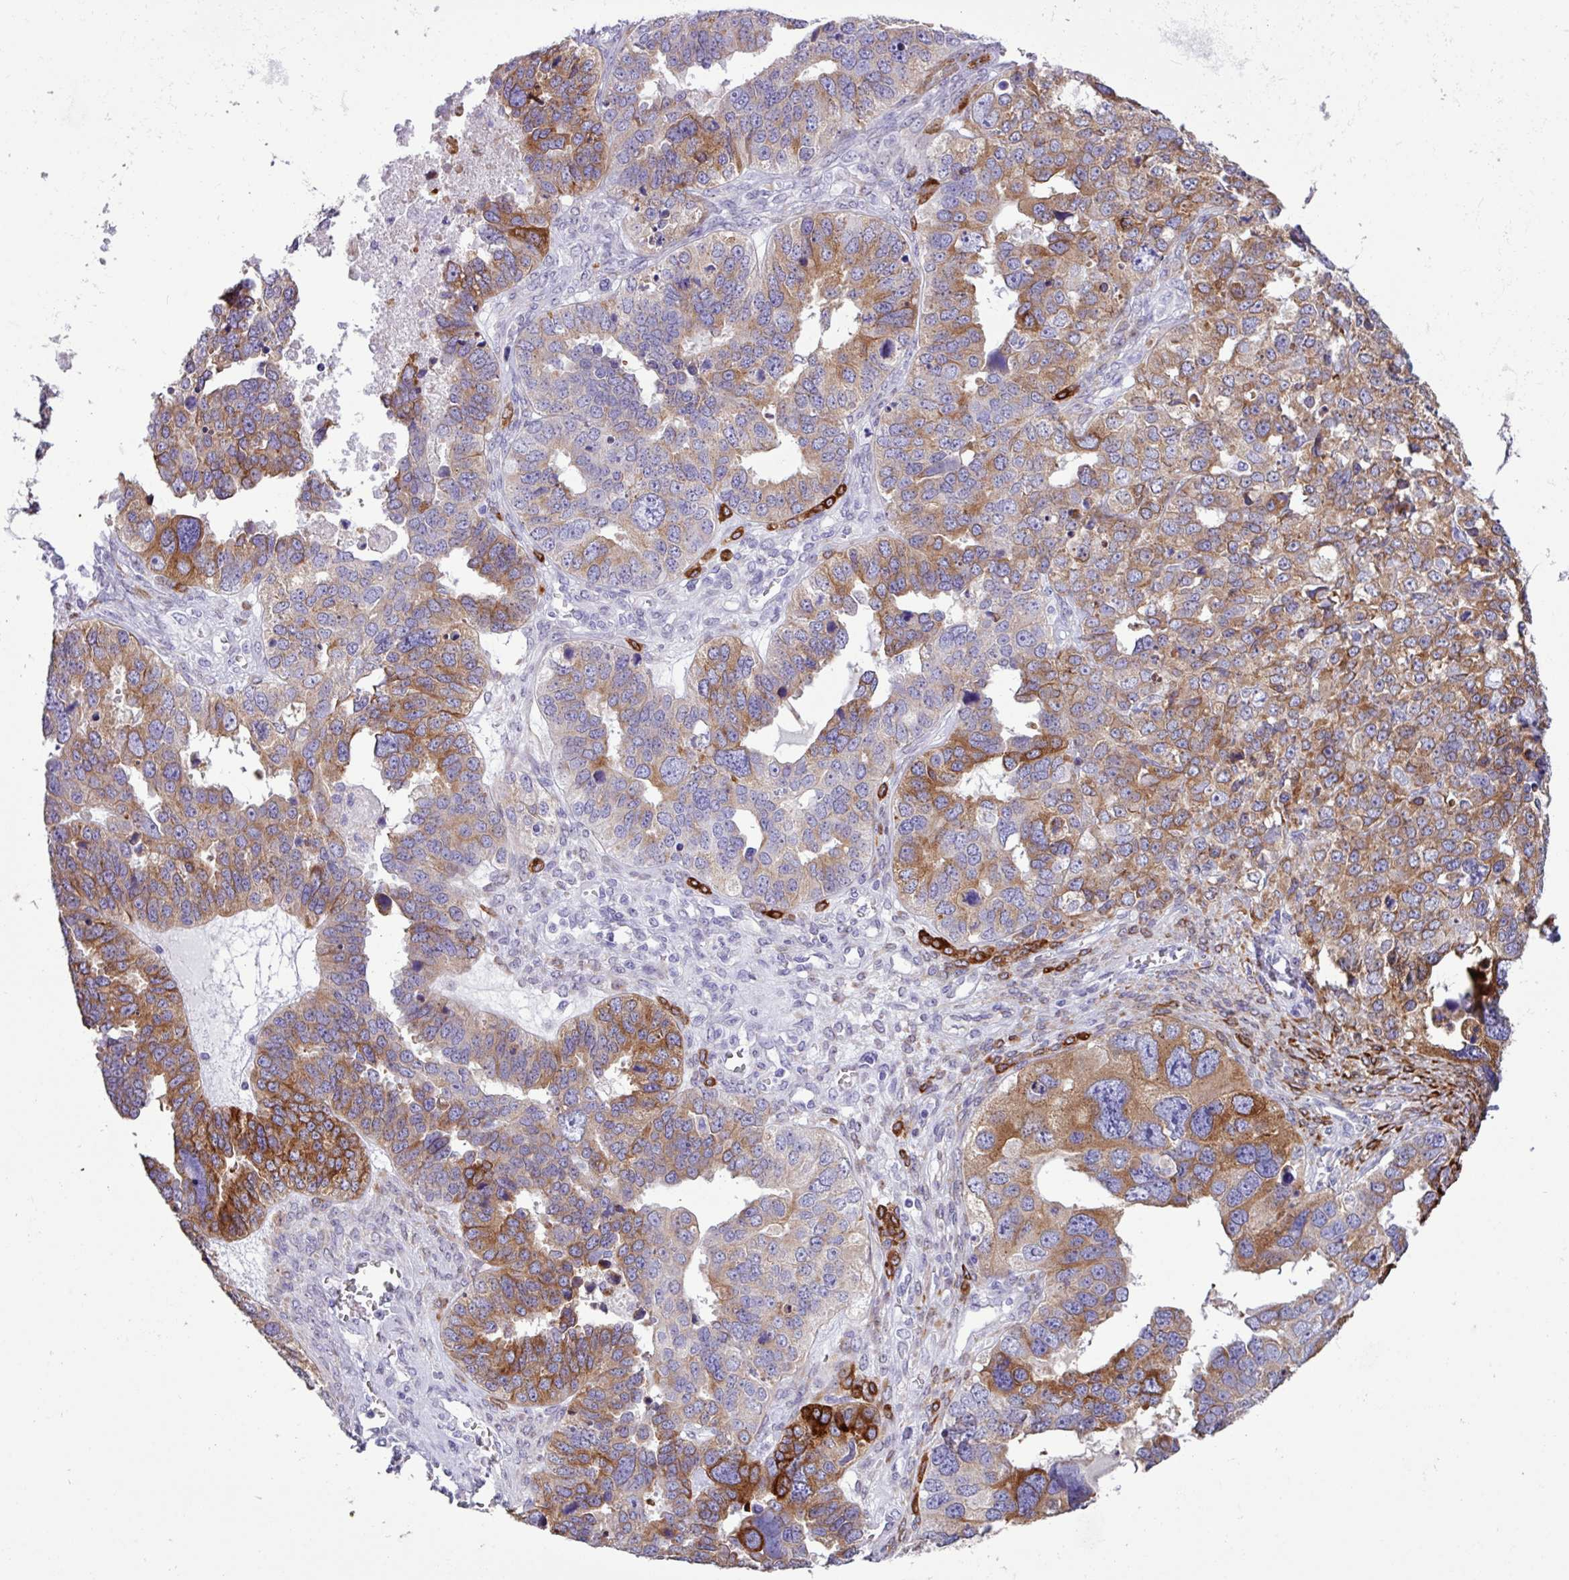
{"staining": {"intensity": "strong", "quantity": "25%-75%", "location": "cytoplasmic/membranous"}, "tissue": "ovarian cancer", "cell_type": "Tumor cells", "image_type": "cancer", "snomed": [{"axis": "morphology", "description": "Cystadenocarcinoma, serous, NOS"}, {"axis": "topography", "description": "Ovary"}], "caption": "This image exhibits immunohistochemistry staining of ovarian cancer, with high strong cytoplasmic/membranous staining in approximately 25%-75% of tumor cells.", "gene": "SLC38A1", "patient": {"sex": "female", "age": 76}}